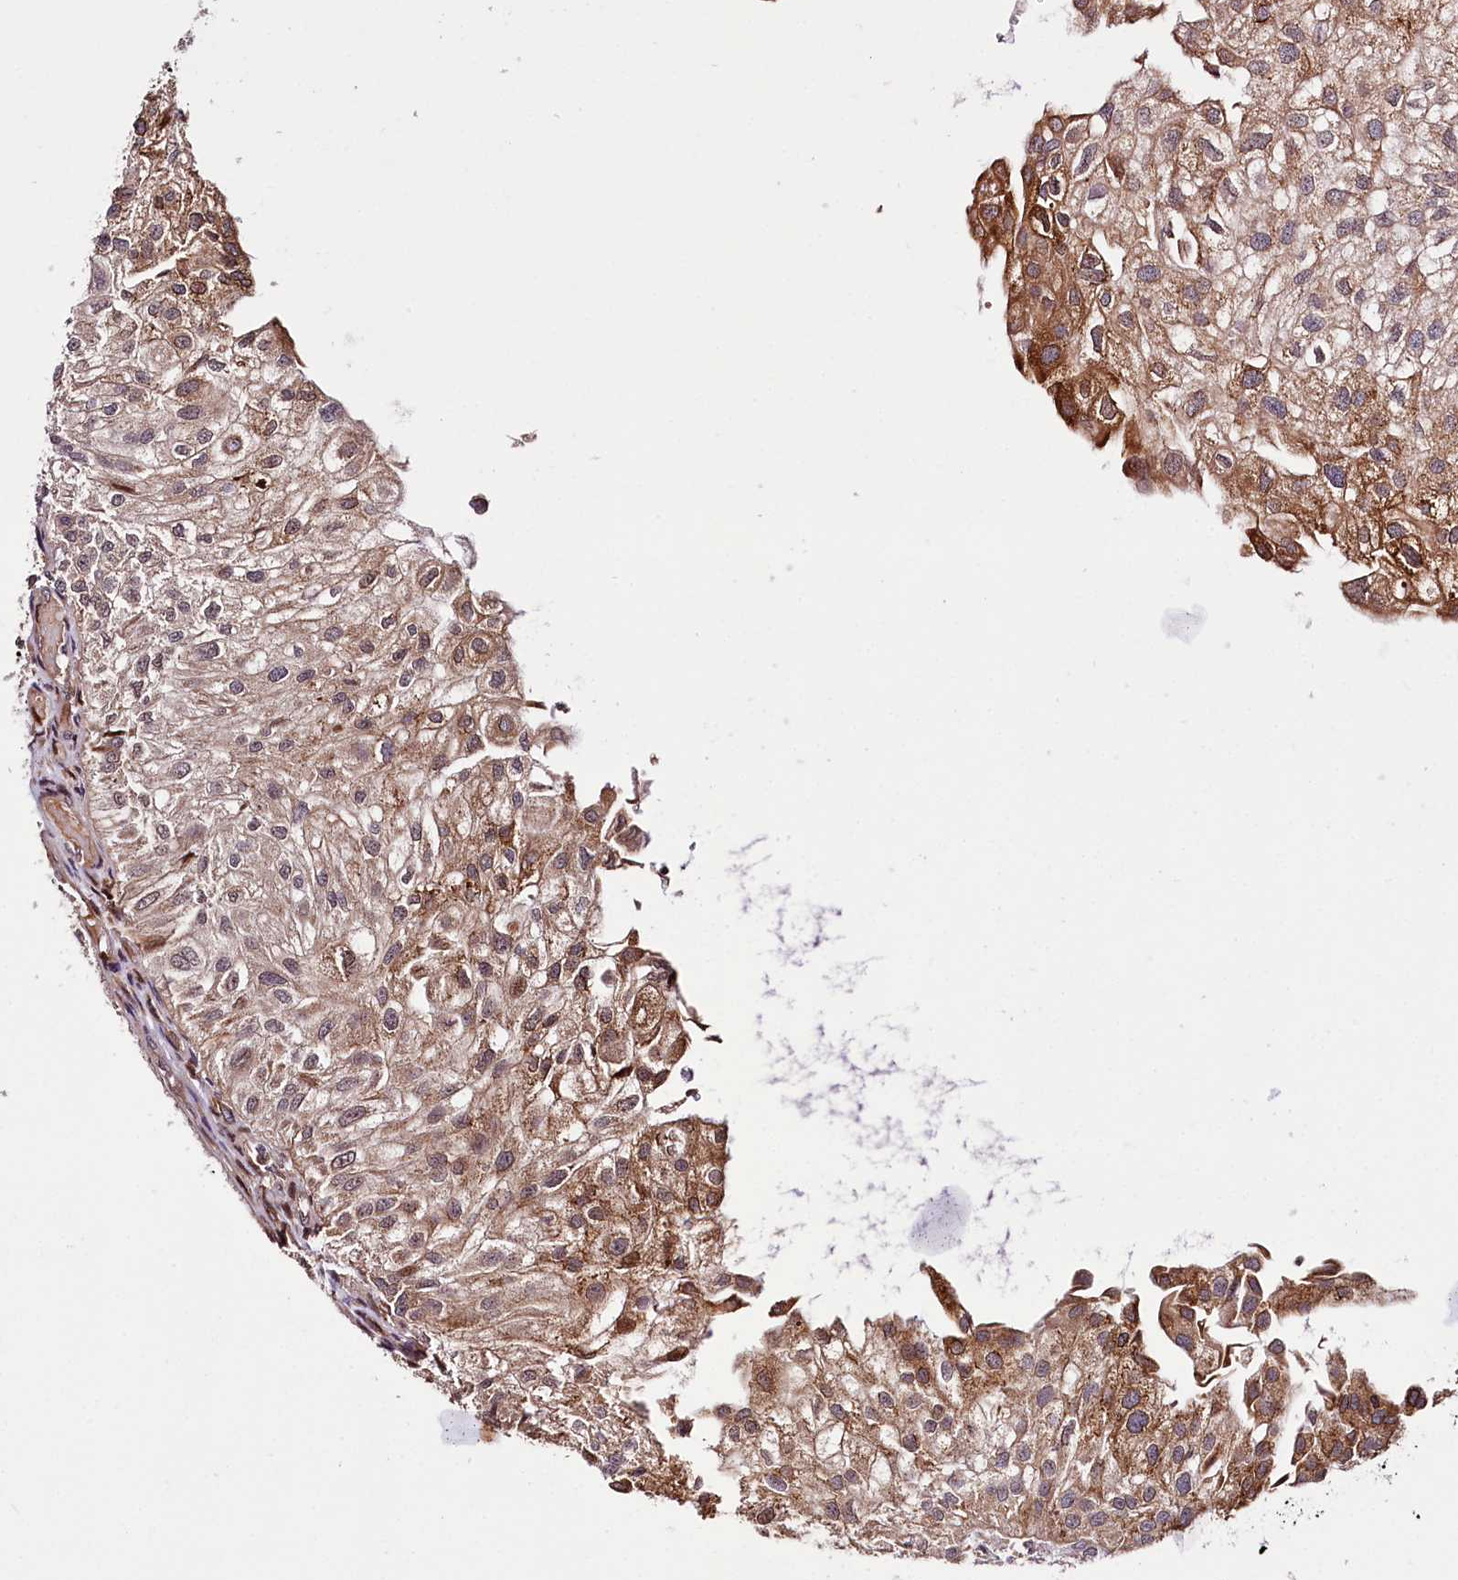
{"staining": {"intensity": "moderate", "quantity": ">75%", "location": "cytoplasmic/membranous"}, "tissue": "urothelial cancer", "cell_type": "Tumor cells", "image_type": "cancer", "snomed": [{"axis": "morphology", "description": "Urothelial carcinoma, Low grade"}, {"axis": "topography", "description": "Urinary bladder"}], "caption": "High-power microscopy captured an immunohistochemistry (IHC) micrograph of low-grade urothelial carcinoma, revealing moderate cytoplasmic/membranous positivity in about >75% of tumor cells. The staining was performed using DAB to visualize the protein expression in brown, while the nuclei were stained in blue with hematoxylin (Magnification: 20x).", "gene": "CUTC", "patient": {"sex": "female", "age": 89}}